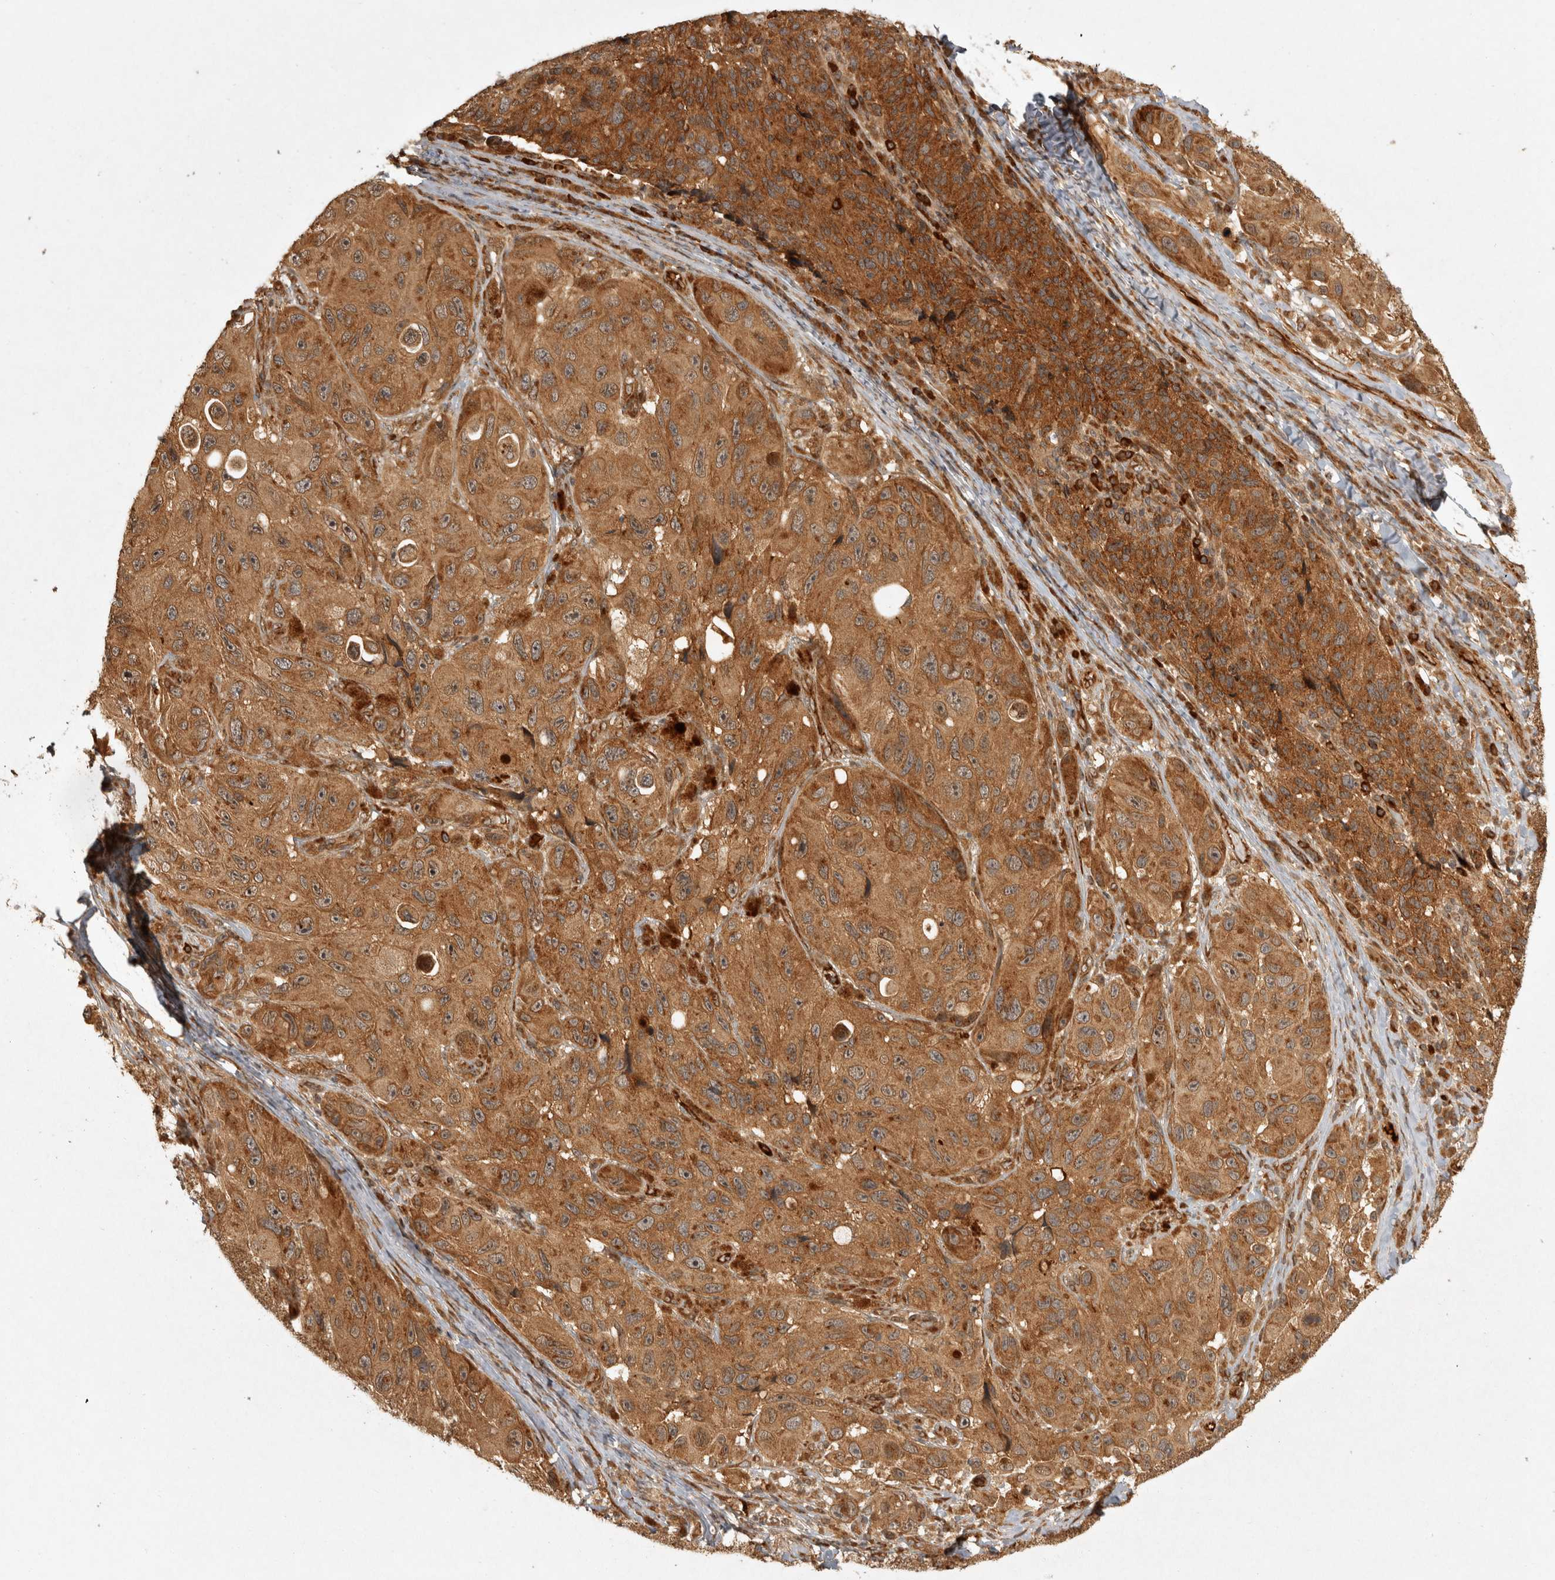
{"staining": {"intensity": "moderate", "quantity": ">75%", "location": "cytoplasmic/membranous"}, "tissue": "melanoma", "cell_type": "Tumor cells", "image_type": "cancer", "snomed": [{"axis": "morphology", "description": "Malignant melanoma, NOS"}, {"axis": "topography", "description": "Skin"}], "caption": "The micrograph shows a brown stain indicating the presence of a protein in the cytoplasmic/membranous of tumor cells in malignant melanoma. The protein is stained brown, and the nuclei are stained in blue (DAB IHC with brightfield microscopy, high magnification).", "gene": "CAMSAP2", "patient": {"sex": "female", "age": 73}}